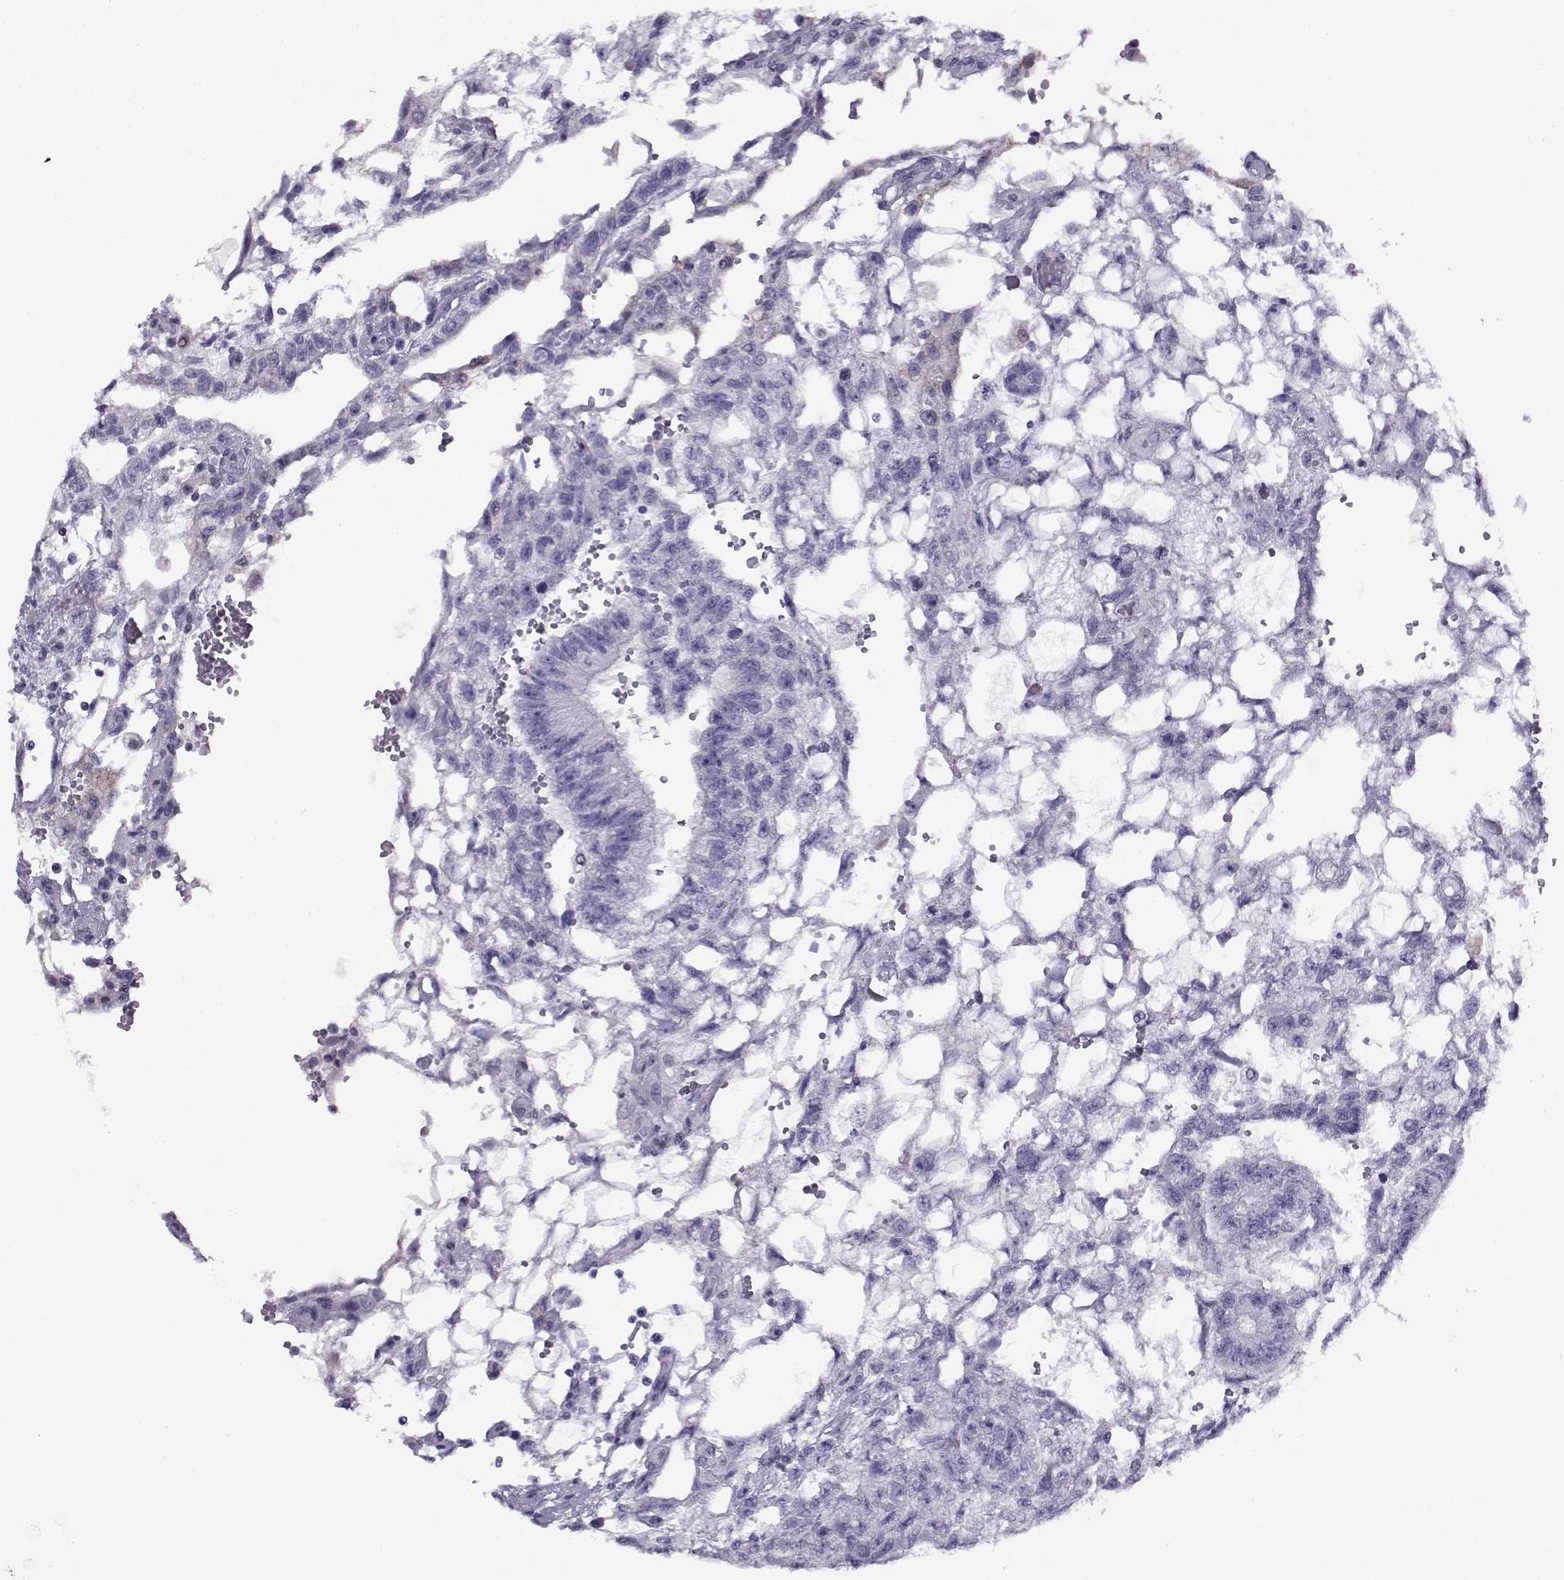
{"staining": {"intensity": "negative", "quantity": "none", "location": "none"}, "tissue": "testis cancer", "cell_type": "Tumor cells", "image_type": "cancer", "snomed": [{"axis": "morphology", "description": "Carcinoma, Embryonal, NOS"}, {"axis": "topography", "description": "Testis"}], "caption": "Tumor cells show no significant protein positivity in testis embryonal carcinoma.", "gene": "FEZF1", "patient": {"sex": "male", "age": 32}}